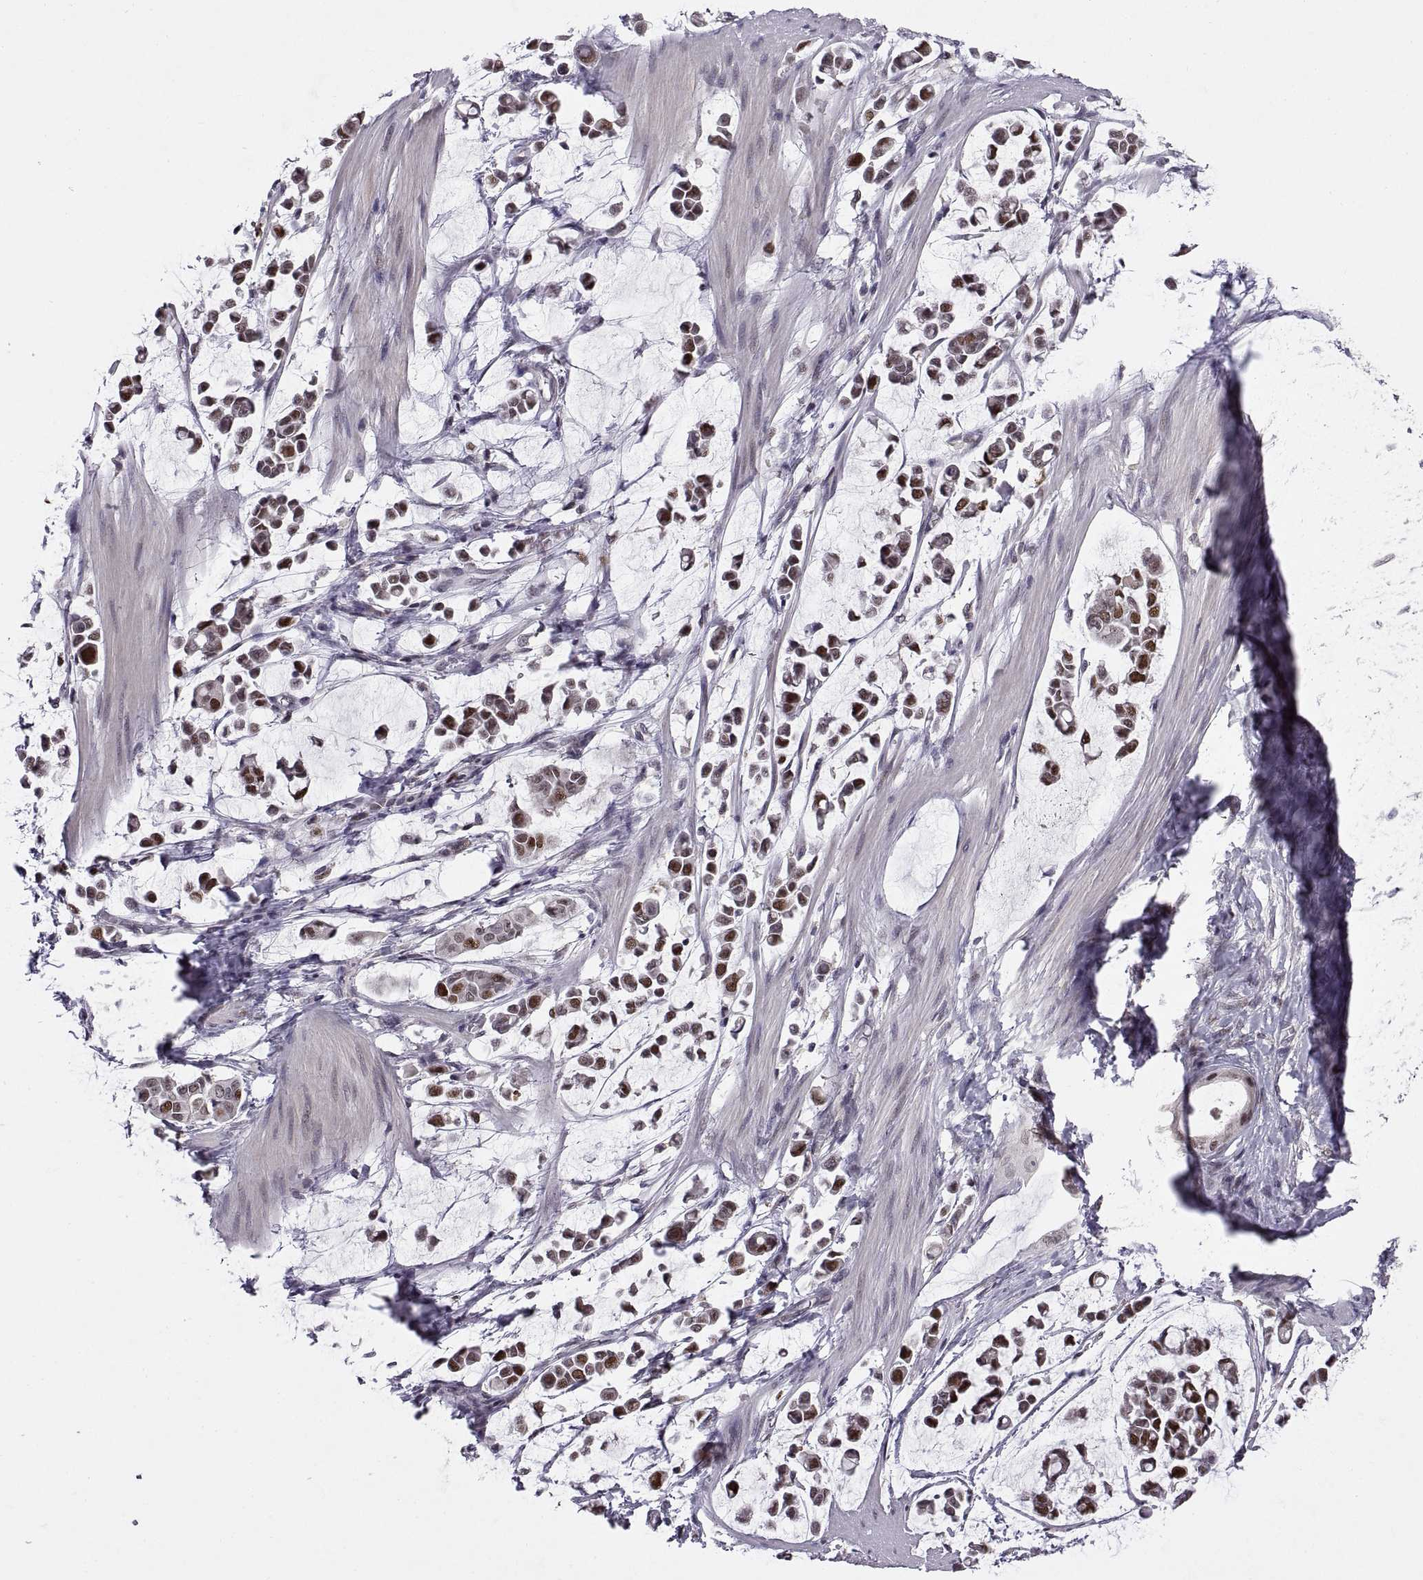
{"staining": {"intensity": "strong", "quantity": "25%-75%", "location": "nuclear"}, "tissue": "stomach cancer", "cell_type": "Tumor cells", "image_type": "cancer", "snomed": [{"axis": "morphology", "description": "Adenocarcinoma, NOS"}, {"axis": "topography", "description": "Stomach"}], "caption": "Immunohistochemical staining of stomach cancer exhibits high levels of strong nuclear positivity in approximately 25%-75% of tumor cells. Ihc stains the protein of interest in brown and the nuclei are stained blue.", "gene": "CHFR", "patient": {"sex": "male", "age": 82}}